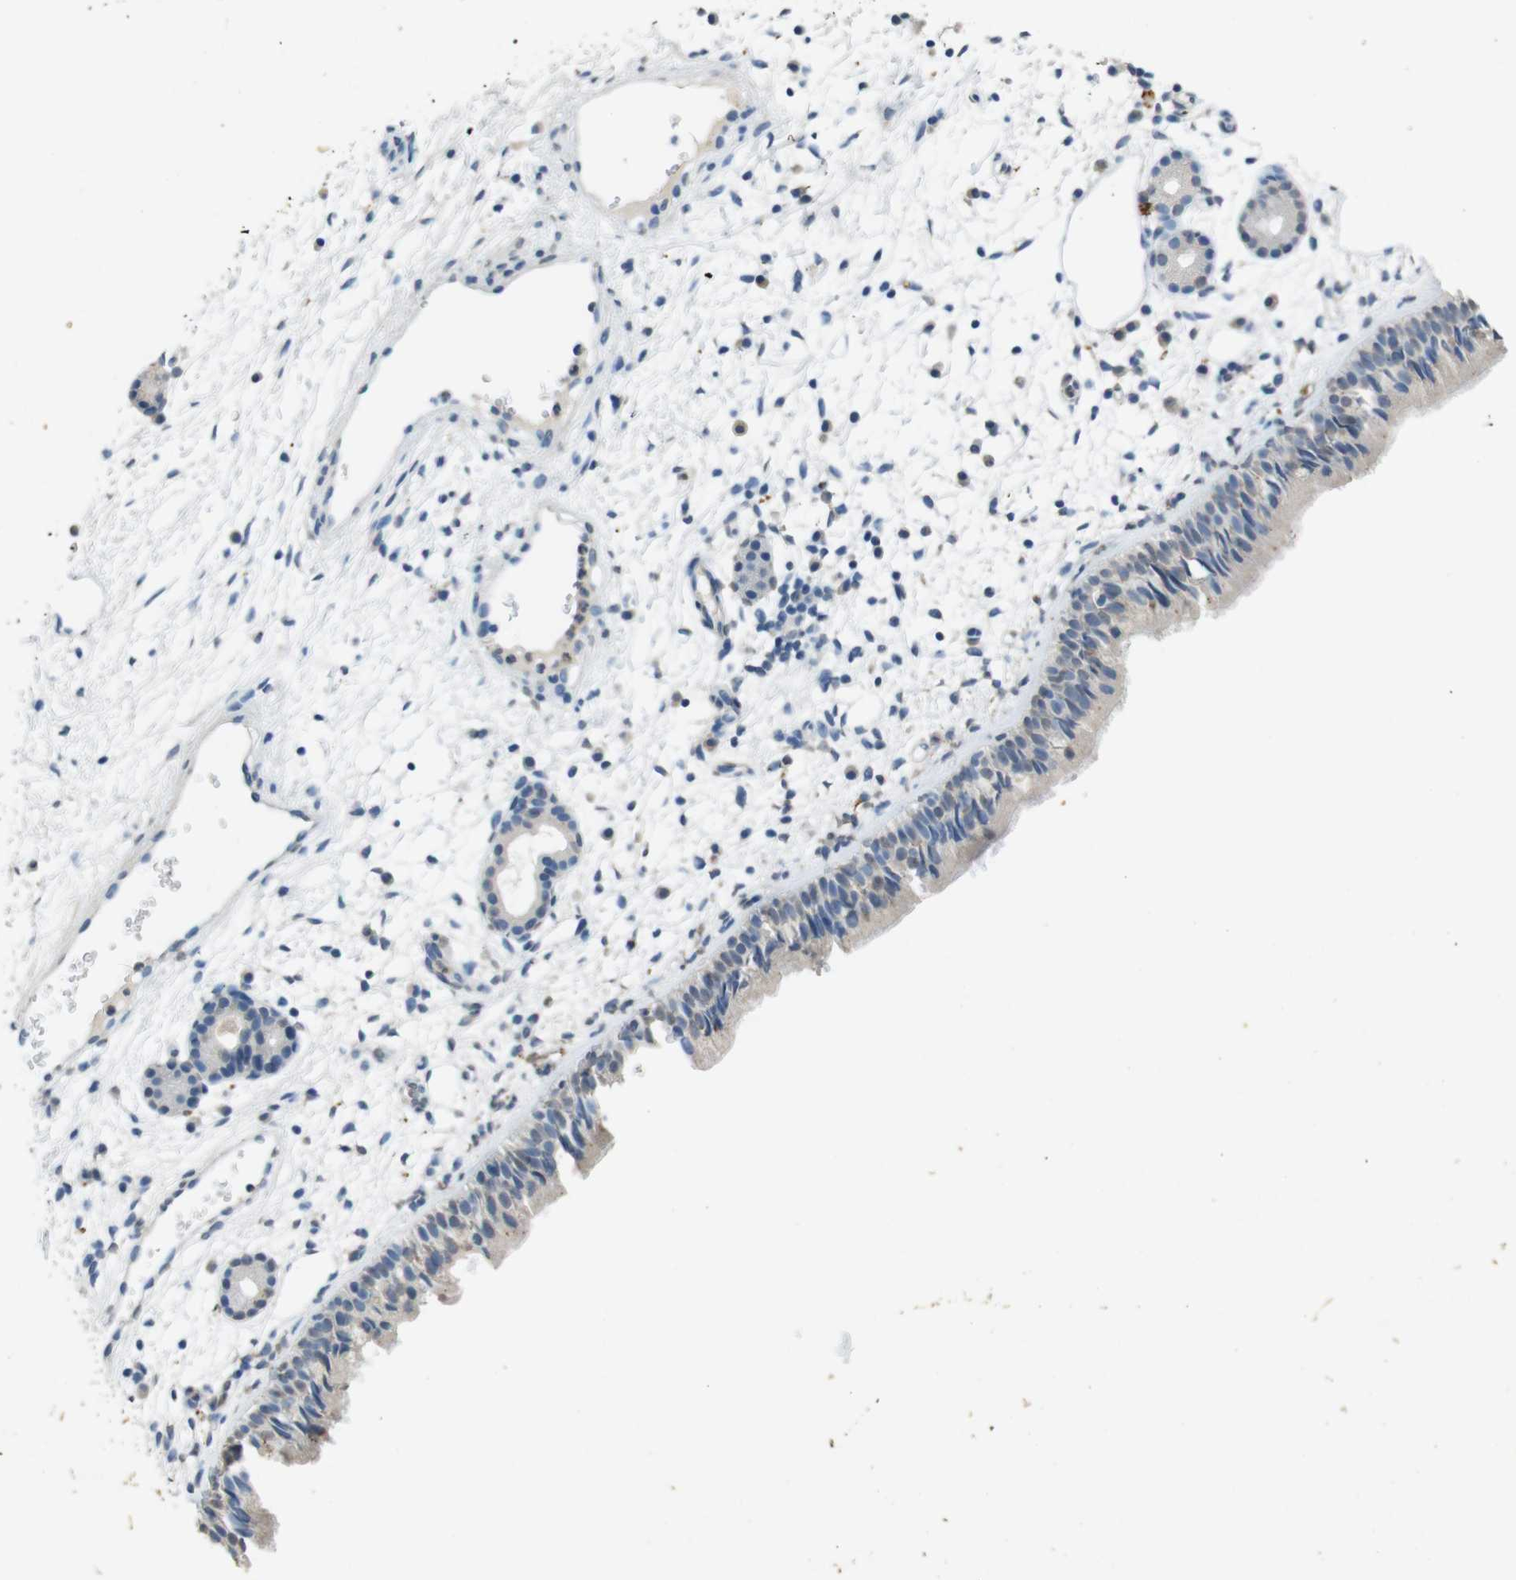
{"staining": {"intensity": "negative", "quantity": "none", "location": "none"}, "tissue": "nasopharynx", "cell_type": "Respiratory epithelial cells", "image_type": "normal", "snomed": [{"axis": "morphology", "description": "Normal tissue, NOS"}, {"axis": "morphology", "description": "Inflammation, NOS"}, {"axis": "topography", "description": "Nasopharynx"}], "caption": "Nasopharynx stained for a protein using IHC demonstrates no expression respiratory epithelial cells.", "gene": "STBD1", "patient": {"sex": "female", "age": 55}}